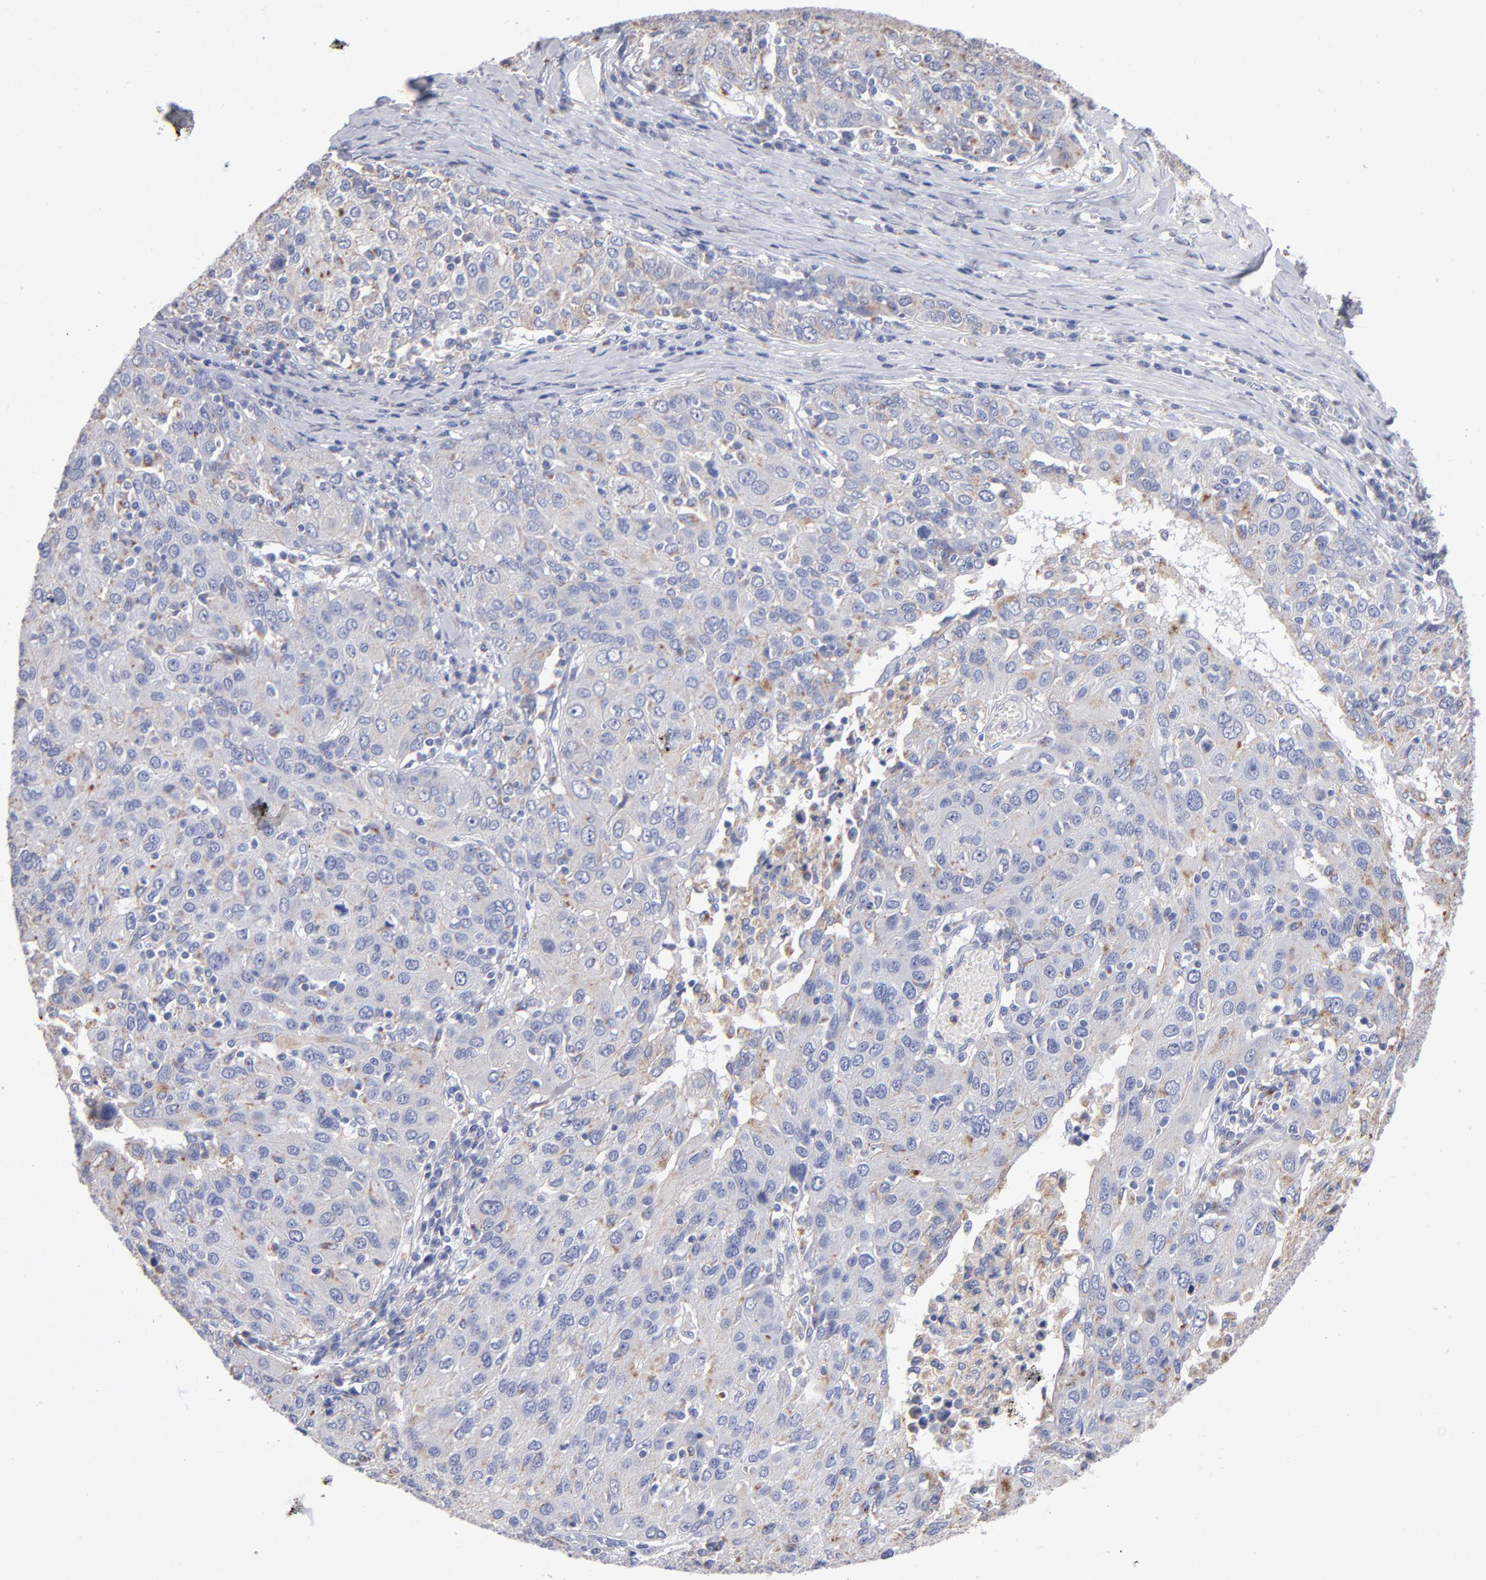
{"staining": {"intensity": "weak", "quantity": "25%-75%", "location": "cytoplasmic/membranous"}, "tissue": "ovarian cancer", "cell_type": "Tumor cells", "image_type": "cancer", "snomed": [{"axis": "morphology", "description": "Carcinoma, endometroid"}, {"axis": "topography", "description": "Ovary"}], "caption": "Weak cytoplasmic/membranous staining is present in approximately 25%-75% of tumor cells in ovarian endometroid carcinoma.", "gene": "RRAGB", "patient": {"sex": "female", "age": 50}}